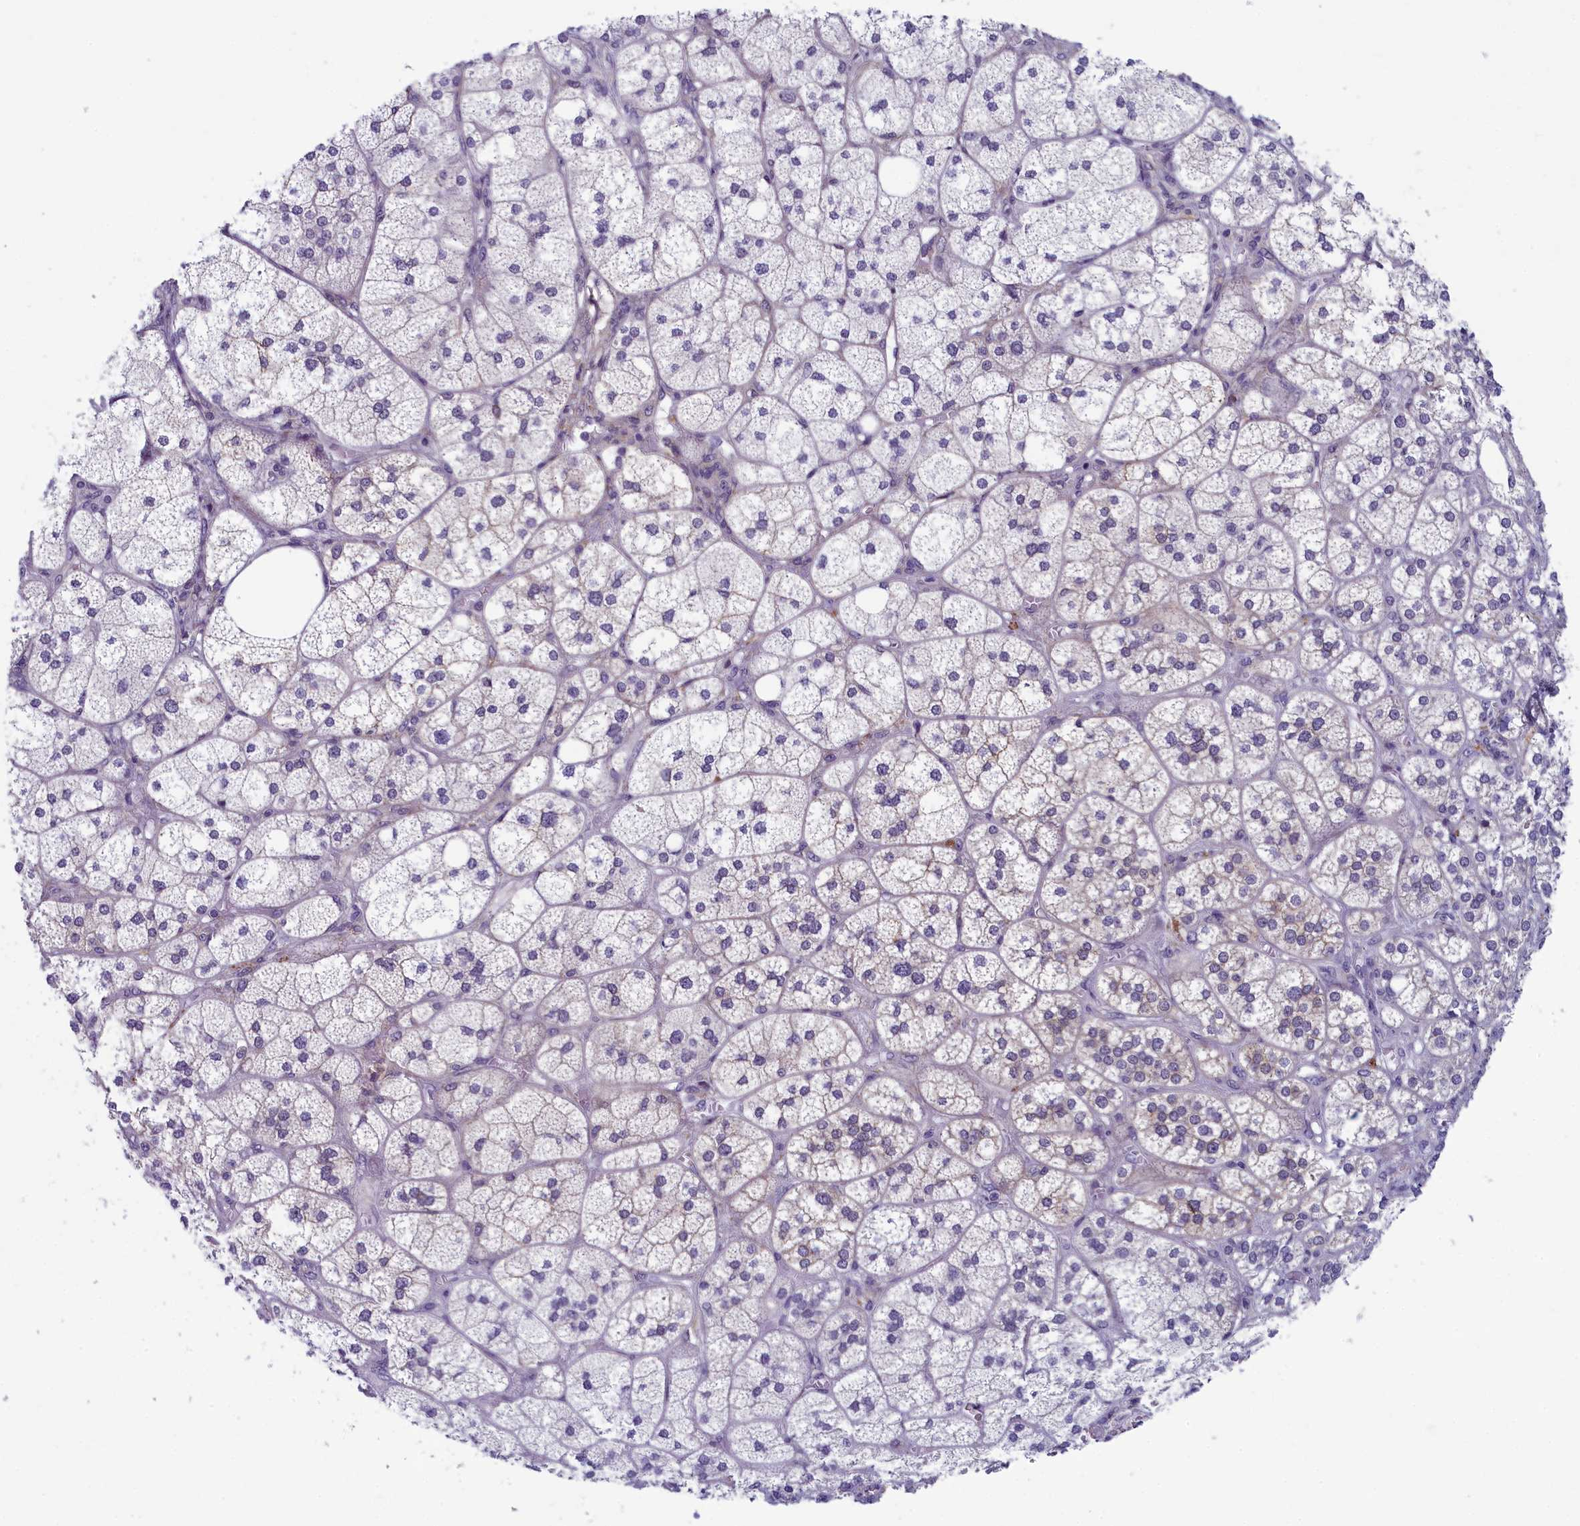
{"staining": {"intensity": "negative", "quantity": "none", "location": "none"}, "tissue": "adrenal gland", "cell_type": "Glandular cells", "image_type": "normal", "snomed": [{"axis": "morphology", "description": "Normal tissue, NOS"}, {"axis": "topography", "description": "Adrenal gland"}], "caption": "Unremarkable adrenal gland was stained to show a protein in brown. There is no significant positivity in glandular cells. Nuclei are stained in blue.", "gene": "CNEP1R1", "patient": {"sex": "female", "age": 61}}